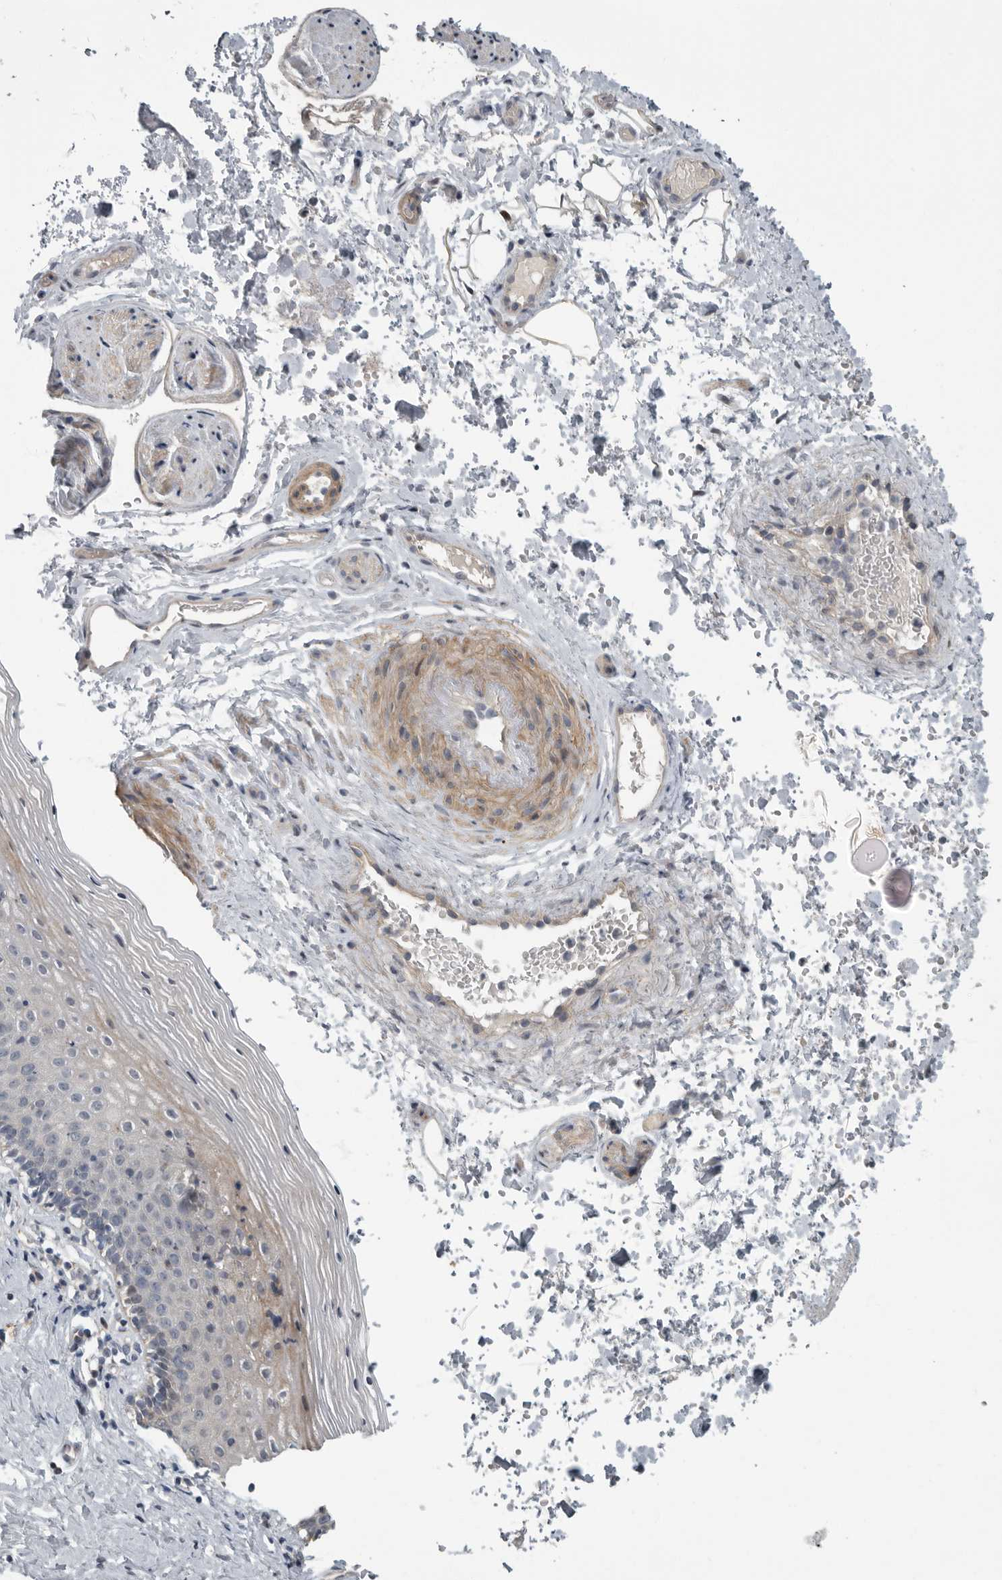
{"staining": {"intensity": "weak", "quantity": "<25%", "location": "cytoplasmic/membranous"}, "tissue": "vagina", "cell_type": "Squamous epithelial cells", "image_type": "normal", "snomed": [{"axis": "morphology", "description": "Normal tissue, NOS"}, {"axis": "topography", "description": "Vagina"}], "caption": "A high-resolution image shows IHC staining of benign vagina, which demonstrates no significant expression in squamous epithelial cells. (Brightfield microscopy of DAB (3,3'-diaminobenzidine) IHC at high magnification).", "gene": "PDE7A", "patient": {"sex": "female", "age": 32}}